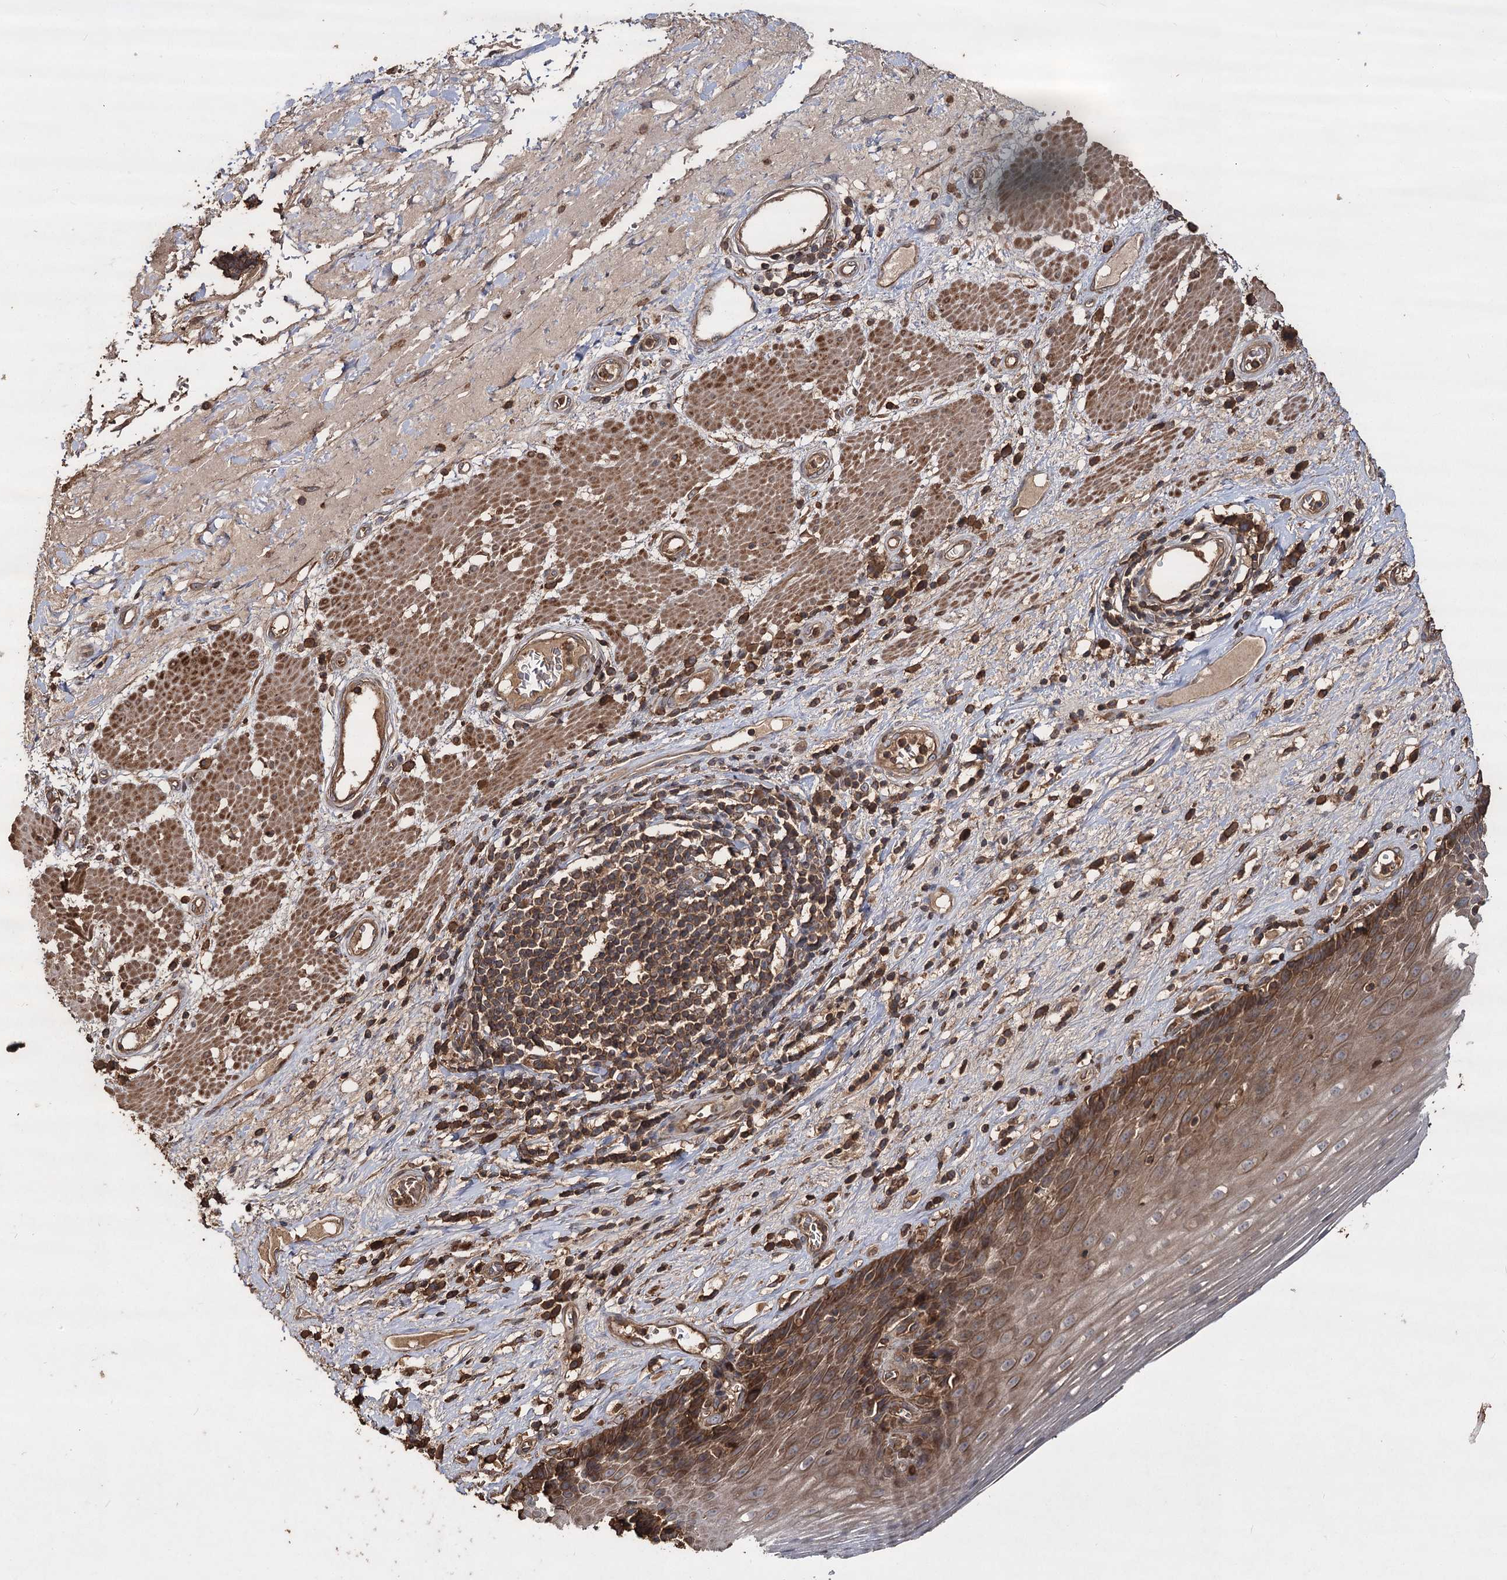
{"staining": {"intensity": "moderate", "quantity": ">75%", "location": "cytoplasmic/membranous"}, "tissue": "esophagus", "cell_type": "Squamous epithelial cells", "image_type": "normal", "snomed": [{"axis": "morphology", "description": "Normal tissue, NOS"}, {"axis": "topography", "description": "Esophagus"}], "caption": "This photomicrograph shows IHC staining of unremarkable esophagus, with medium moderate cytoplasmic/membranous positivity in about >75% of squamous epithelial cells.", "gene": "PIK3C2A", "patient": {"sex": "male", "age": 62}}